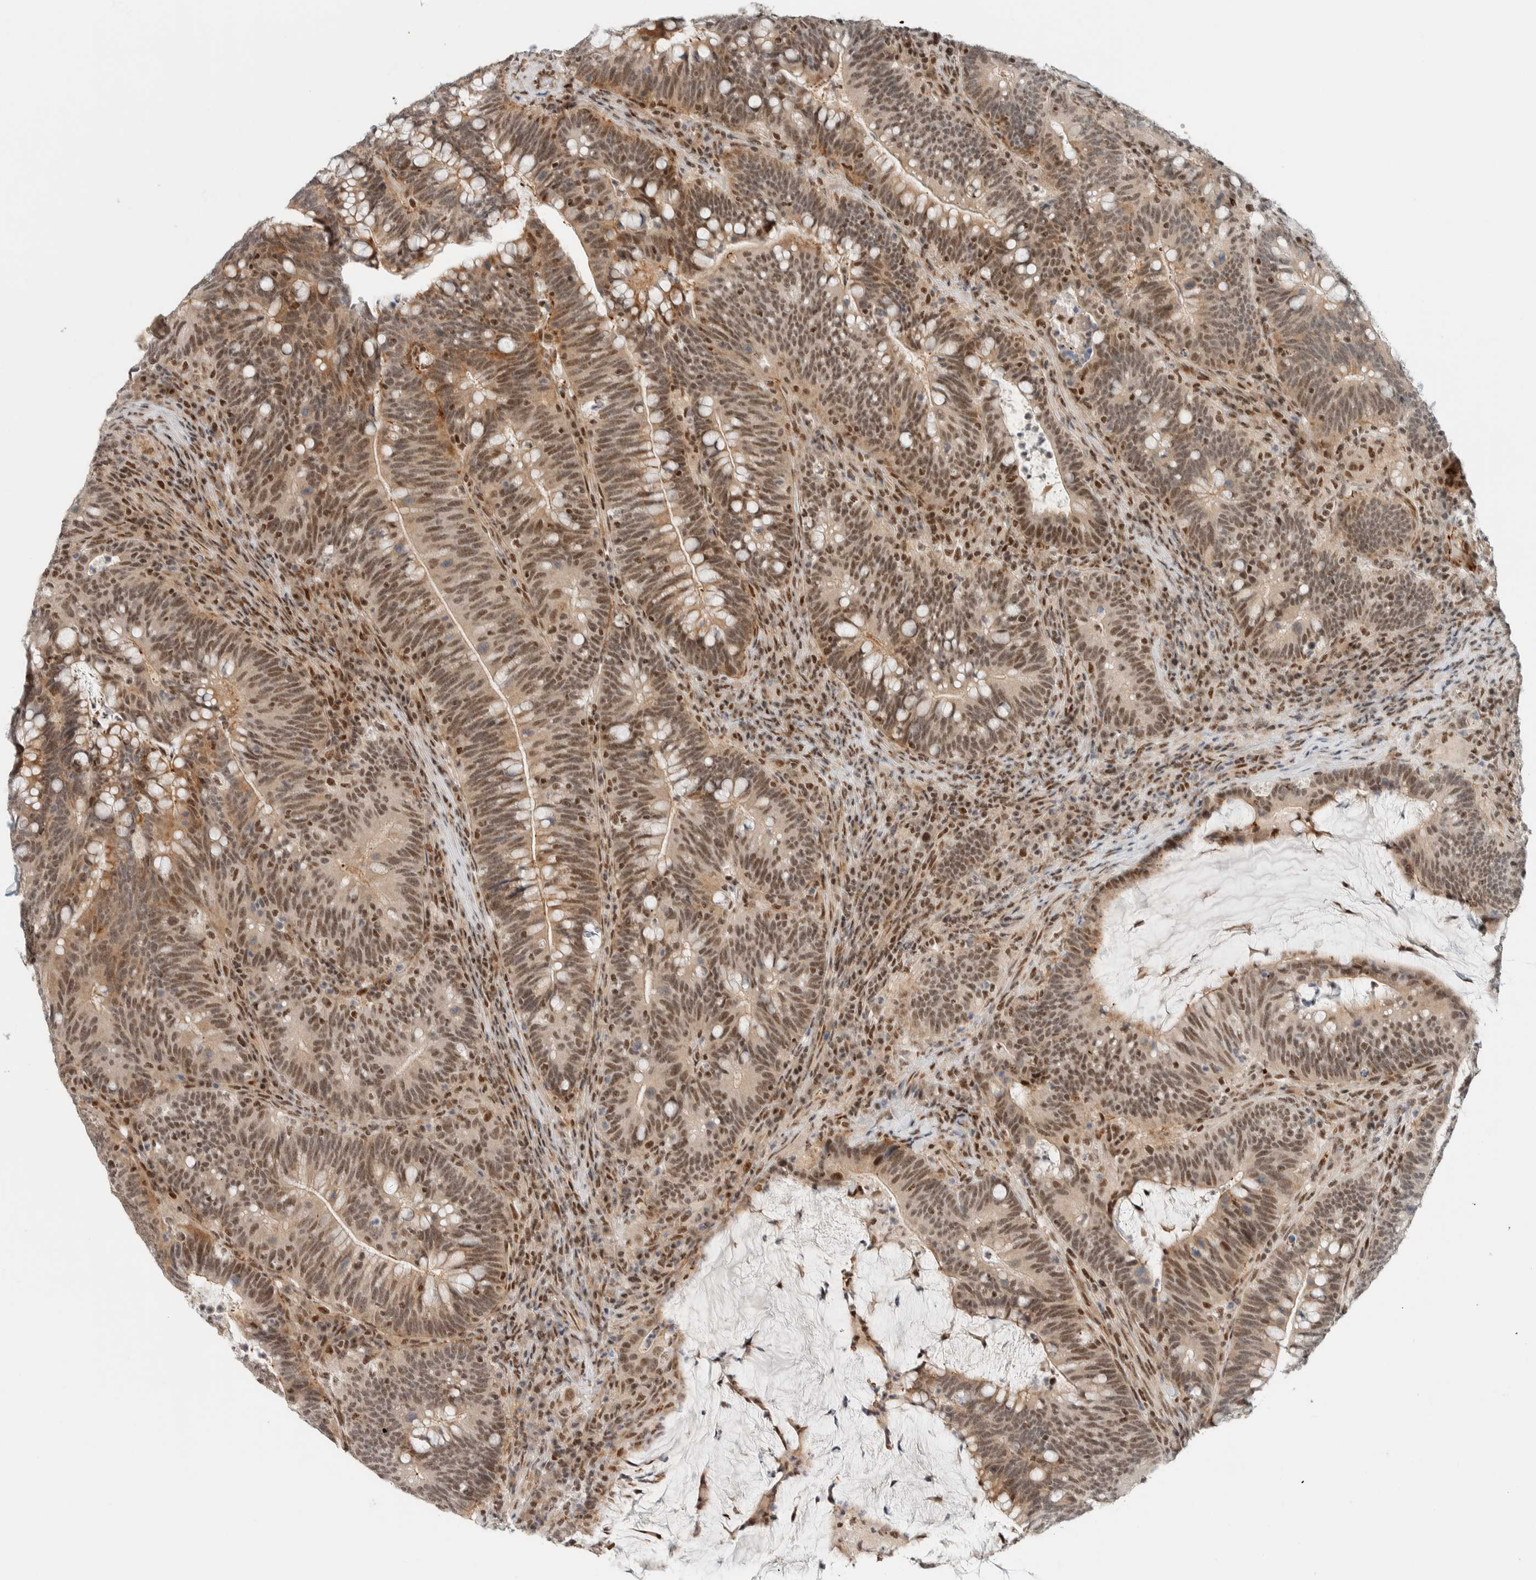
{"staining": {"intensity": "moderate", "quantity": ">75%", "location": "nuclear"}, "tissue": "colorectal cancer", "cell_type": "Tumor cells", "image_type": "cancer", "snomed": [{"axis": "morphology", "description": "Adenocarcinoma, NOS"}, {"axis": "topography", "description": "Colon"}], "caption": "The image displays staining of colorectal cancer, revealing moderate nuclear protein staining (brown color) within tumor cells. (Brightfield microscopy of DAB IHC at high magnification).", "gene": "ZBTB2", "patient": {"sex": "female", "age": 66}}